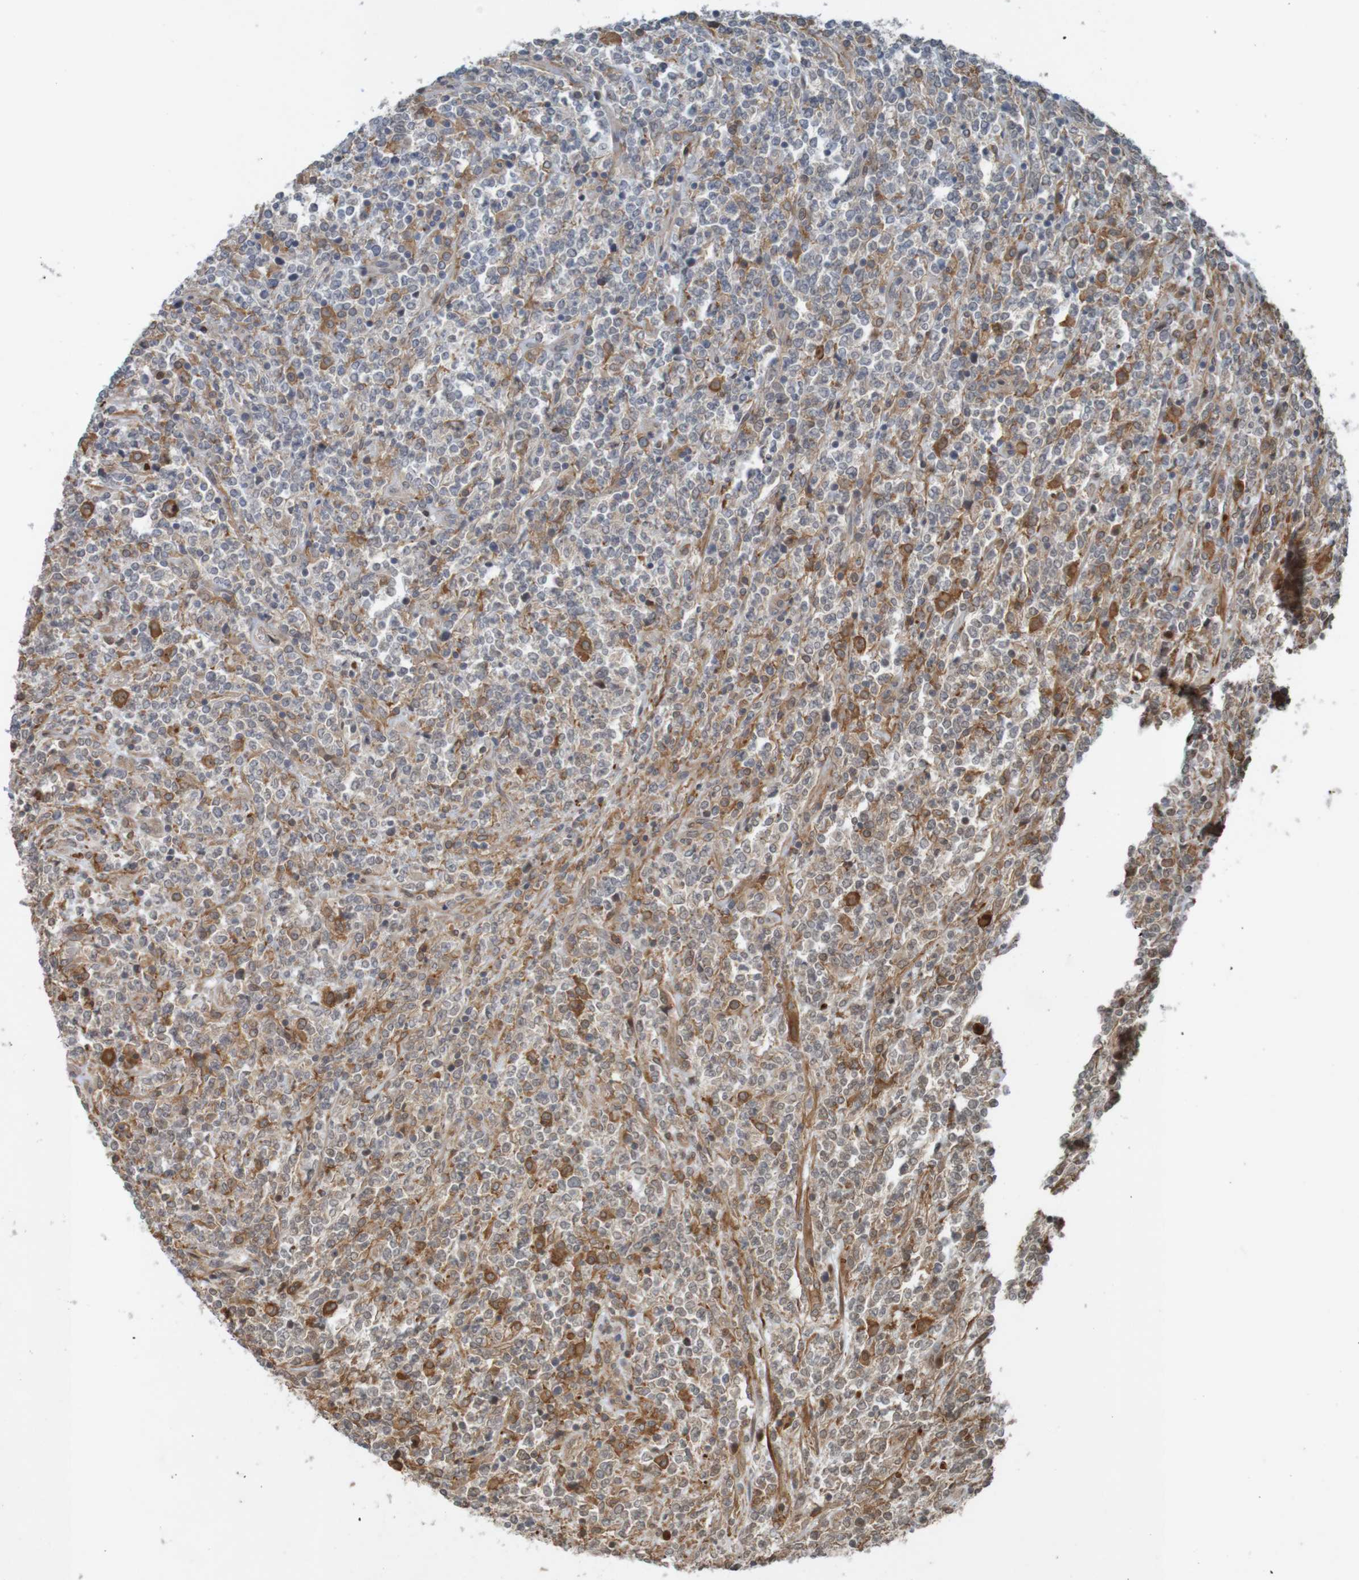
{"staining": {"intensity": "moderate", "quantity": "25%-75%", "location": "cytoplasmic/membranous"}, "tissue": "lymphoma", "cell_type": "Tumor cells", "image_type": "cancer", "snomed": [{"axis": "morphology", "description": "Malignant lymphoma, non-Hodgkin's type, High grade"}, {"axis": "topography", "description": "Soft tissue"}], "caption": "Immunohistochemical staining of lymphoma displays medium levels of moderate cytoplasmic/membranous expression in approximately 25%-75% of tumor cells. Using DAB (brown) and hematoxylin (blue) stains, captured at high magnification using brightfield microscopy.", "gene": "ARHGEF11", "patient": {"sex": "male", "age": 18}}